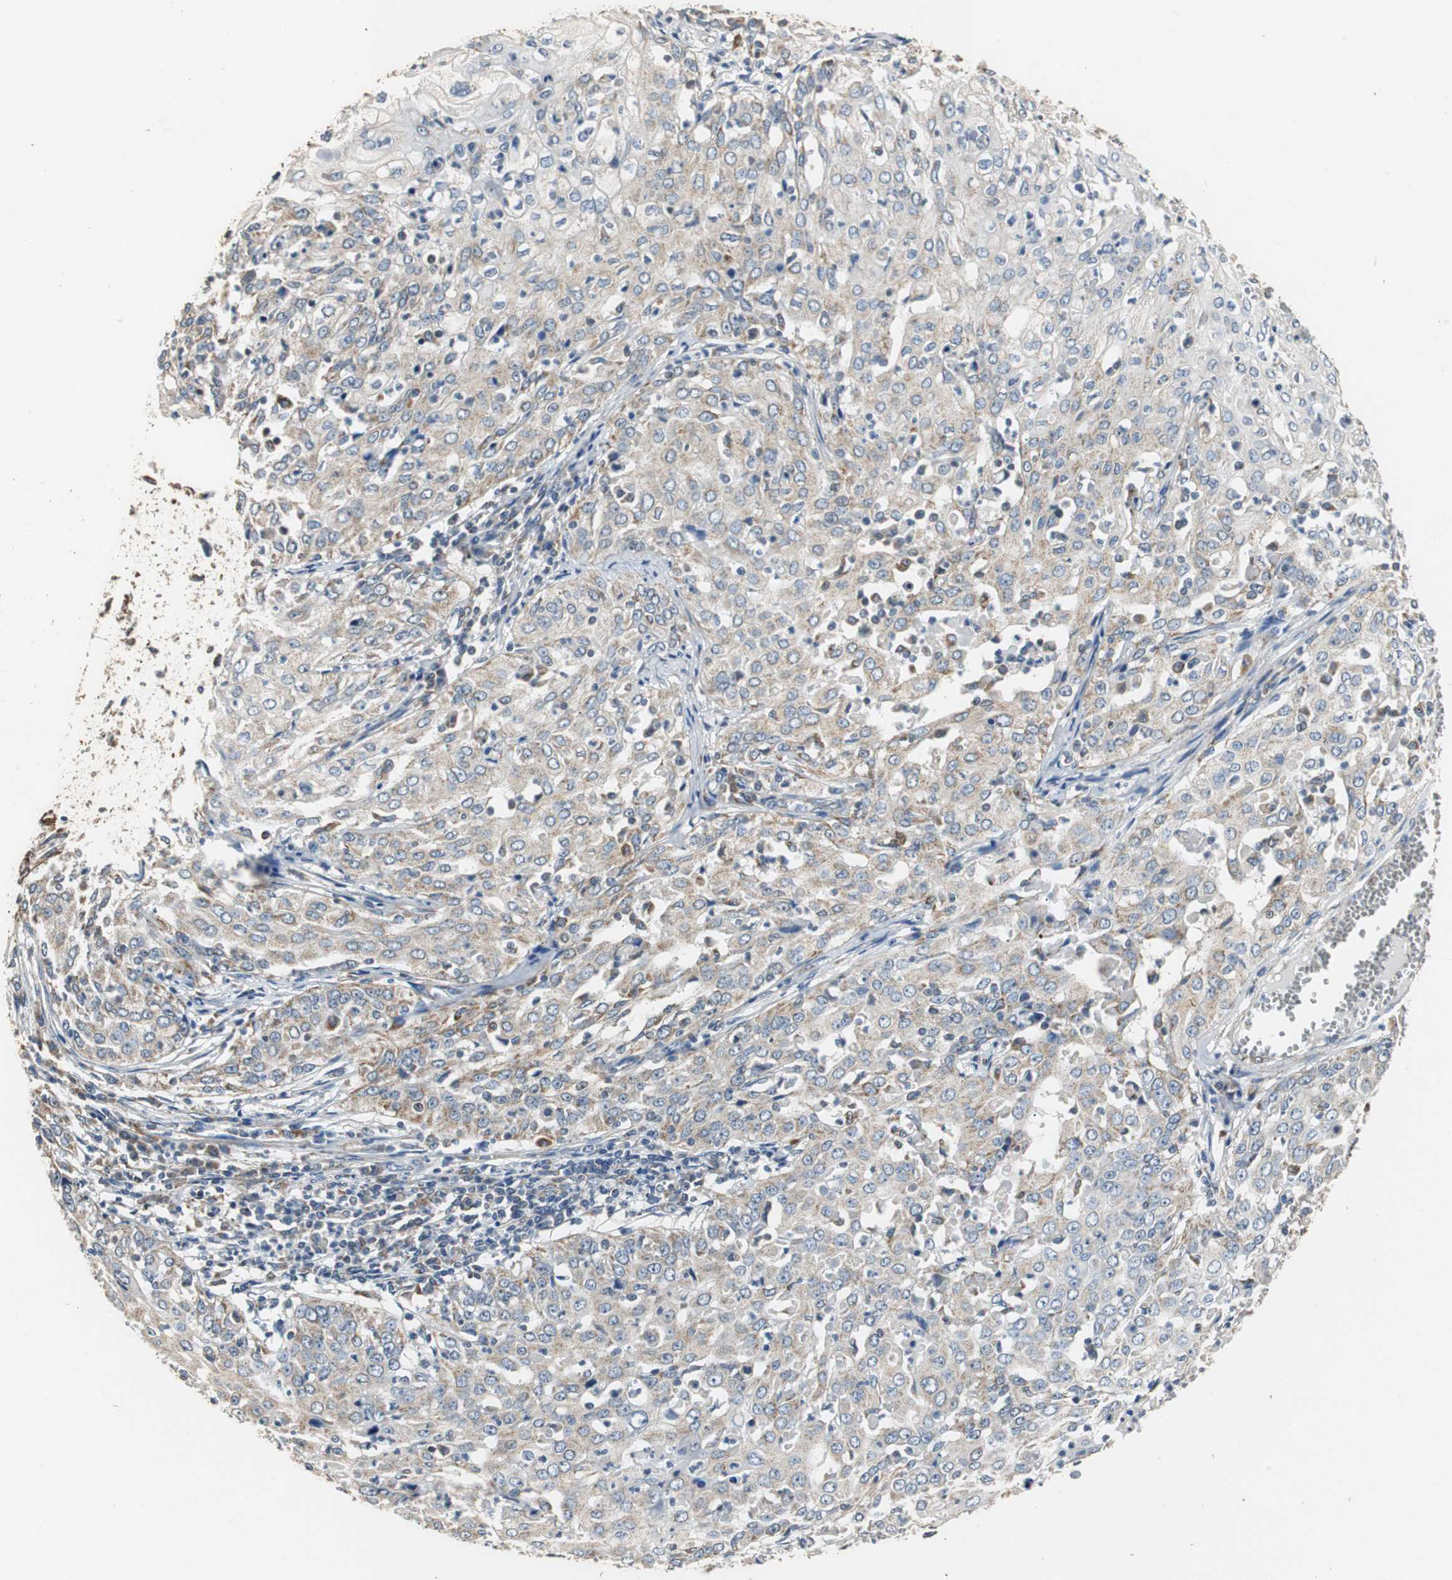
{"staining": {"intensity": "weak", "quantity": ">75%", "location": "cytoplasmic/membranous"}, "tissue": "cervical cancer", "cell_type": "Tumor cells", "image_type": "cancer", "snomed": [{"axis": "morphology", "description": "Squamous cell carcinoma, NOS"}, {"axis": "topography", "description": "Cervix"}], "caption": "DAB immunohistochemical staining of human cervical squamous cell carcinoma displays weak cytoplasmic/membranous protein expression in about >75% of tumor cells. (DAB IHC with brightfield microscopy, high magnification).", "gene": "HMGCL", "patient": {"sex": "female", "age": 39}}